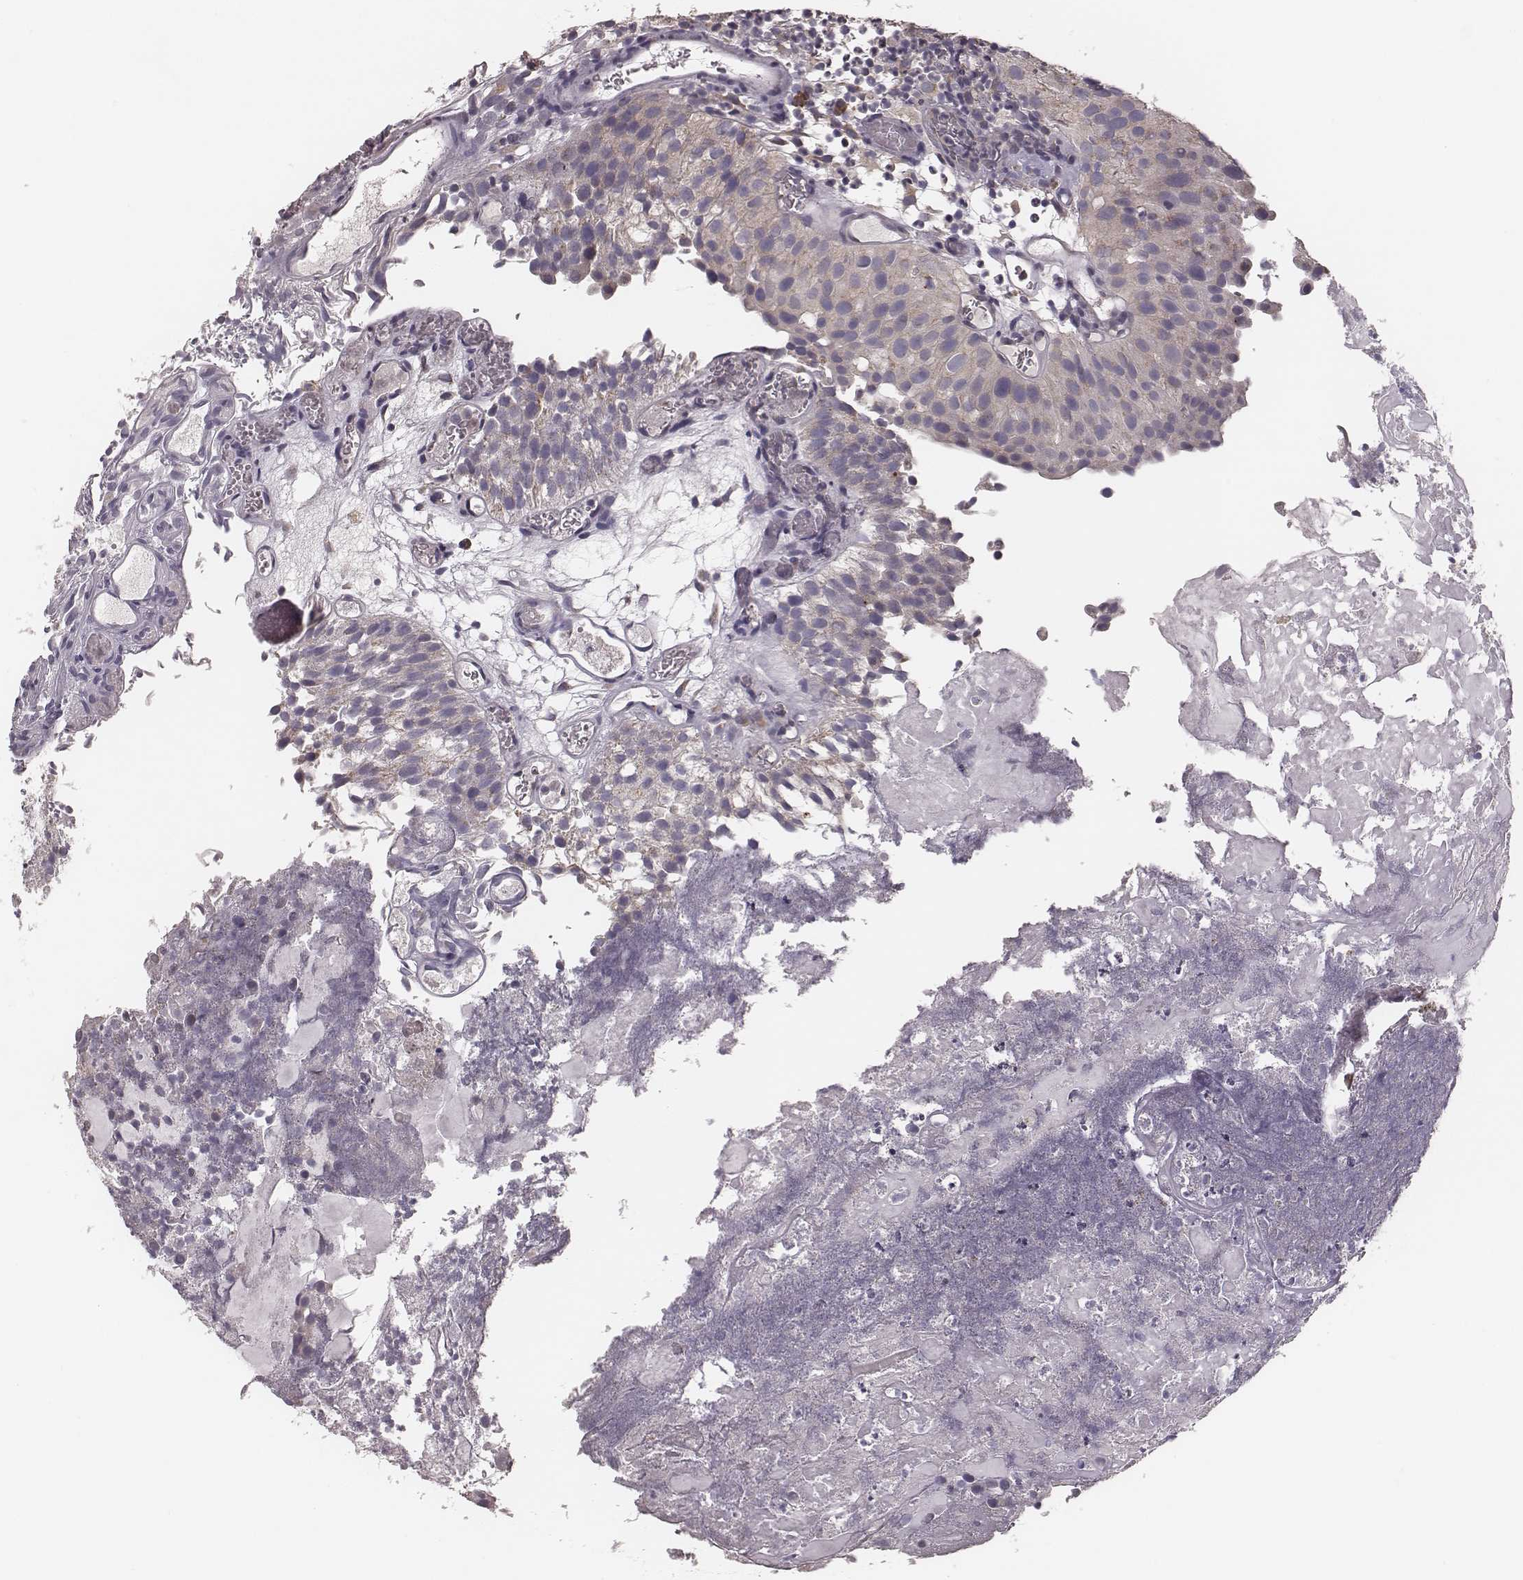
{"staining": {"intensity": "weak", "quantity": "<25%", "location": "cytoplasmic/membranous"}, "tissue": "urothelial cancer", "cell_type": "Tumor cells", "image_type": "cancer", "snomed": [{"axis": "morphology", "description": "Urothelial carcinoma, Low grade"}, {"axis": "topography", "description": "Urinary bladder"}], "caption": "DAB immunohistochemical staining of human urothelial cancer reveals no significant expression in tumor cells.", "gene": "P2RX5", "patient": {"sex": "female", "age": 87}}